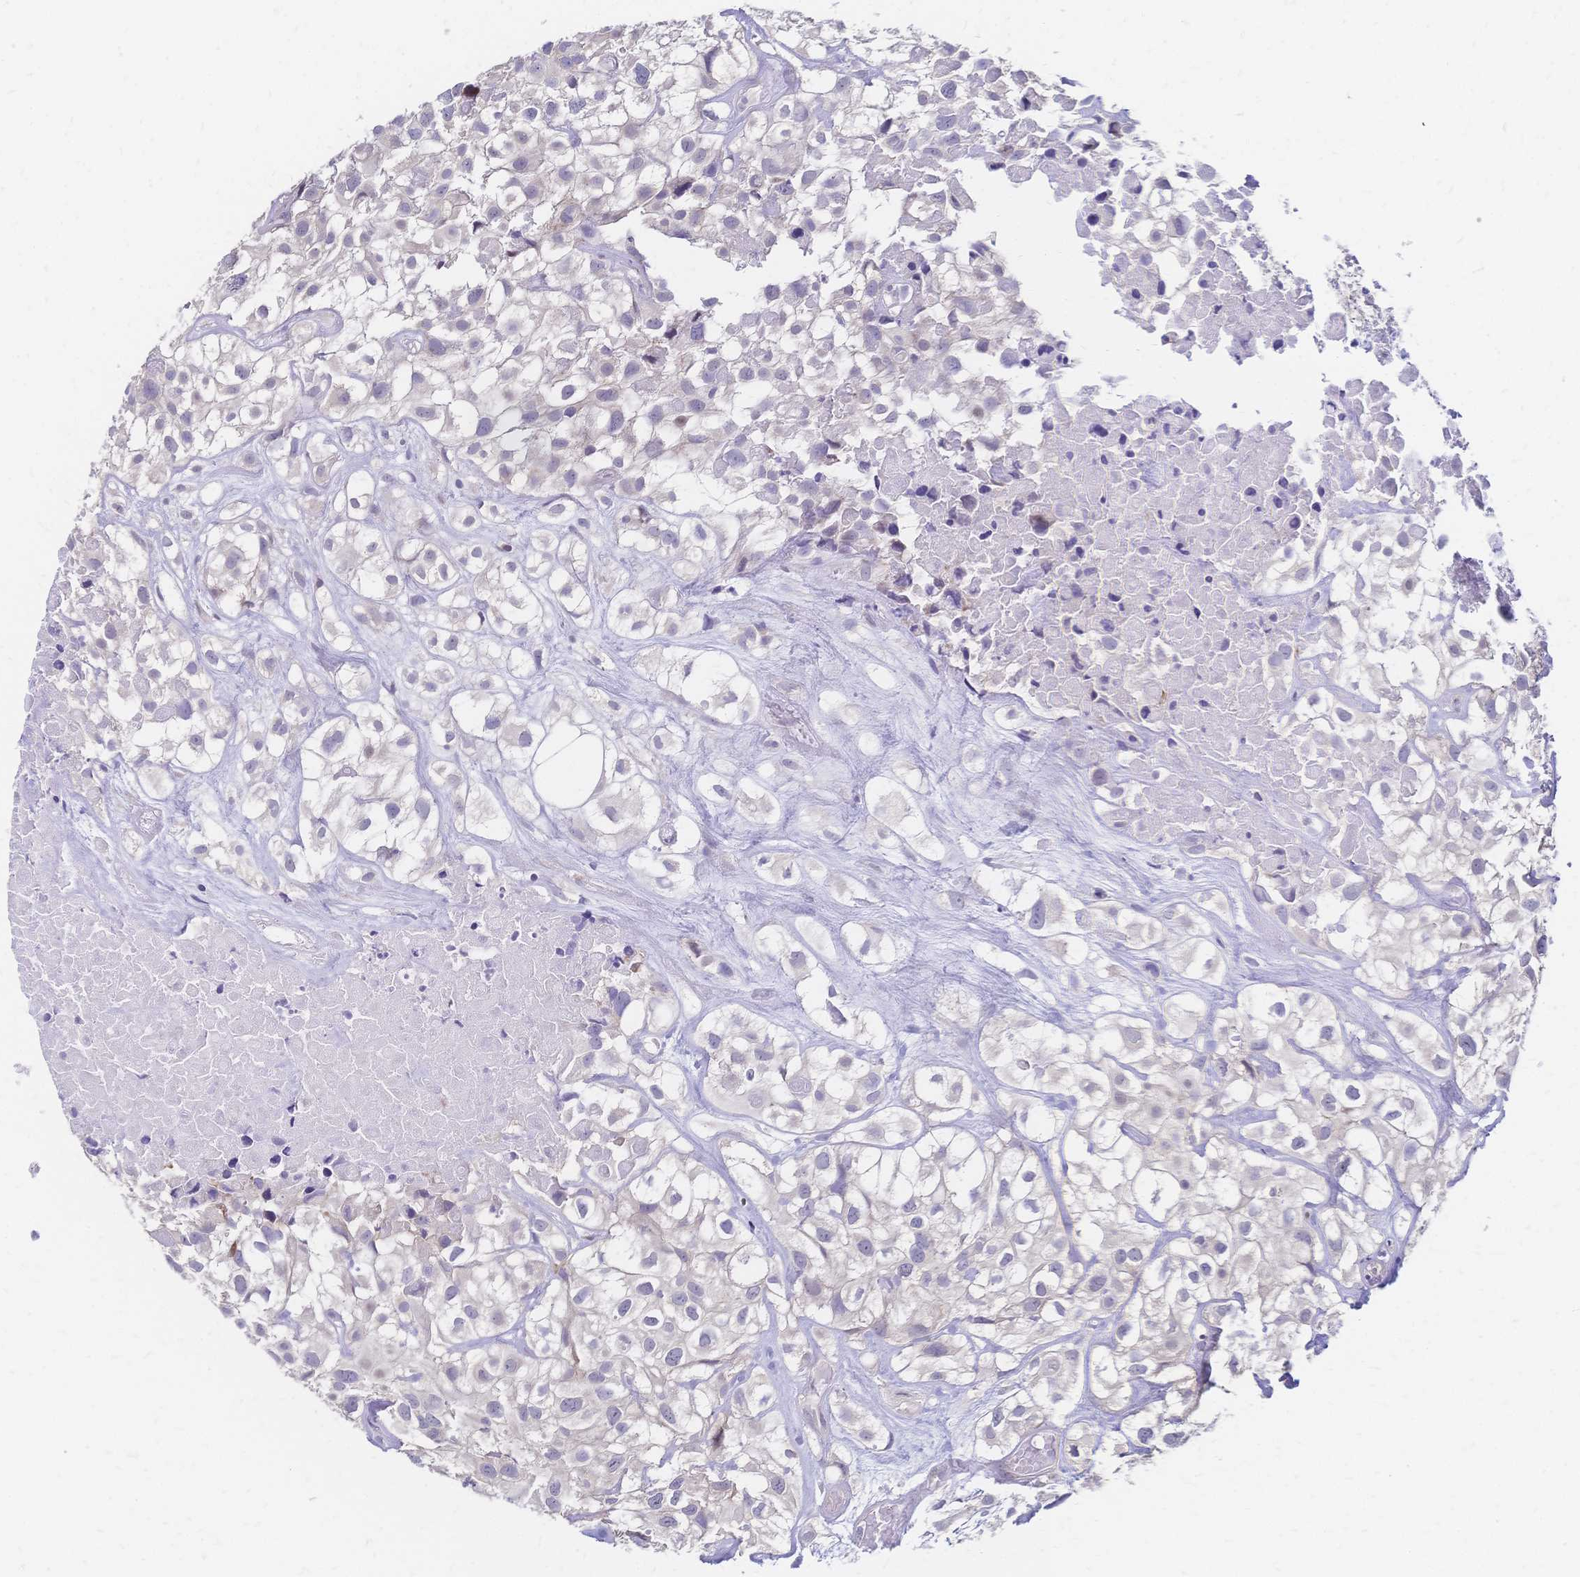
{"staining": {"intensity": "negative", "quantity": "none", "location": "none"}, "tissue": "urothelial cancer", "cell_type": "Tumor cells", "image_type": "cancer", "snomed": [{"axis": "morphology", "description": "Urothelial carcinoma, High grade"}, {"axis": "topography", "description": "Urinary bladder"}], "caption": "IHC micrograph of neoplastic tissue: human urothelial cancer stained with DAB (3,3'-diaminobenzidine) displays no significant protein positivity in tumor cells. (Stains: DAB (3,3'-diaminobenzidine) immunohistochemistry (IHC) with hematoxylin counter stain, Microscopy: brightfield microscopy at high magnification).", "gene": "CBX7", "patient": {"sex": "male", "age": 56}}